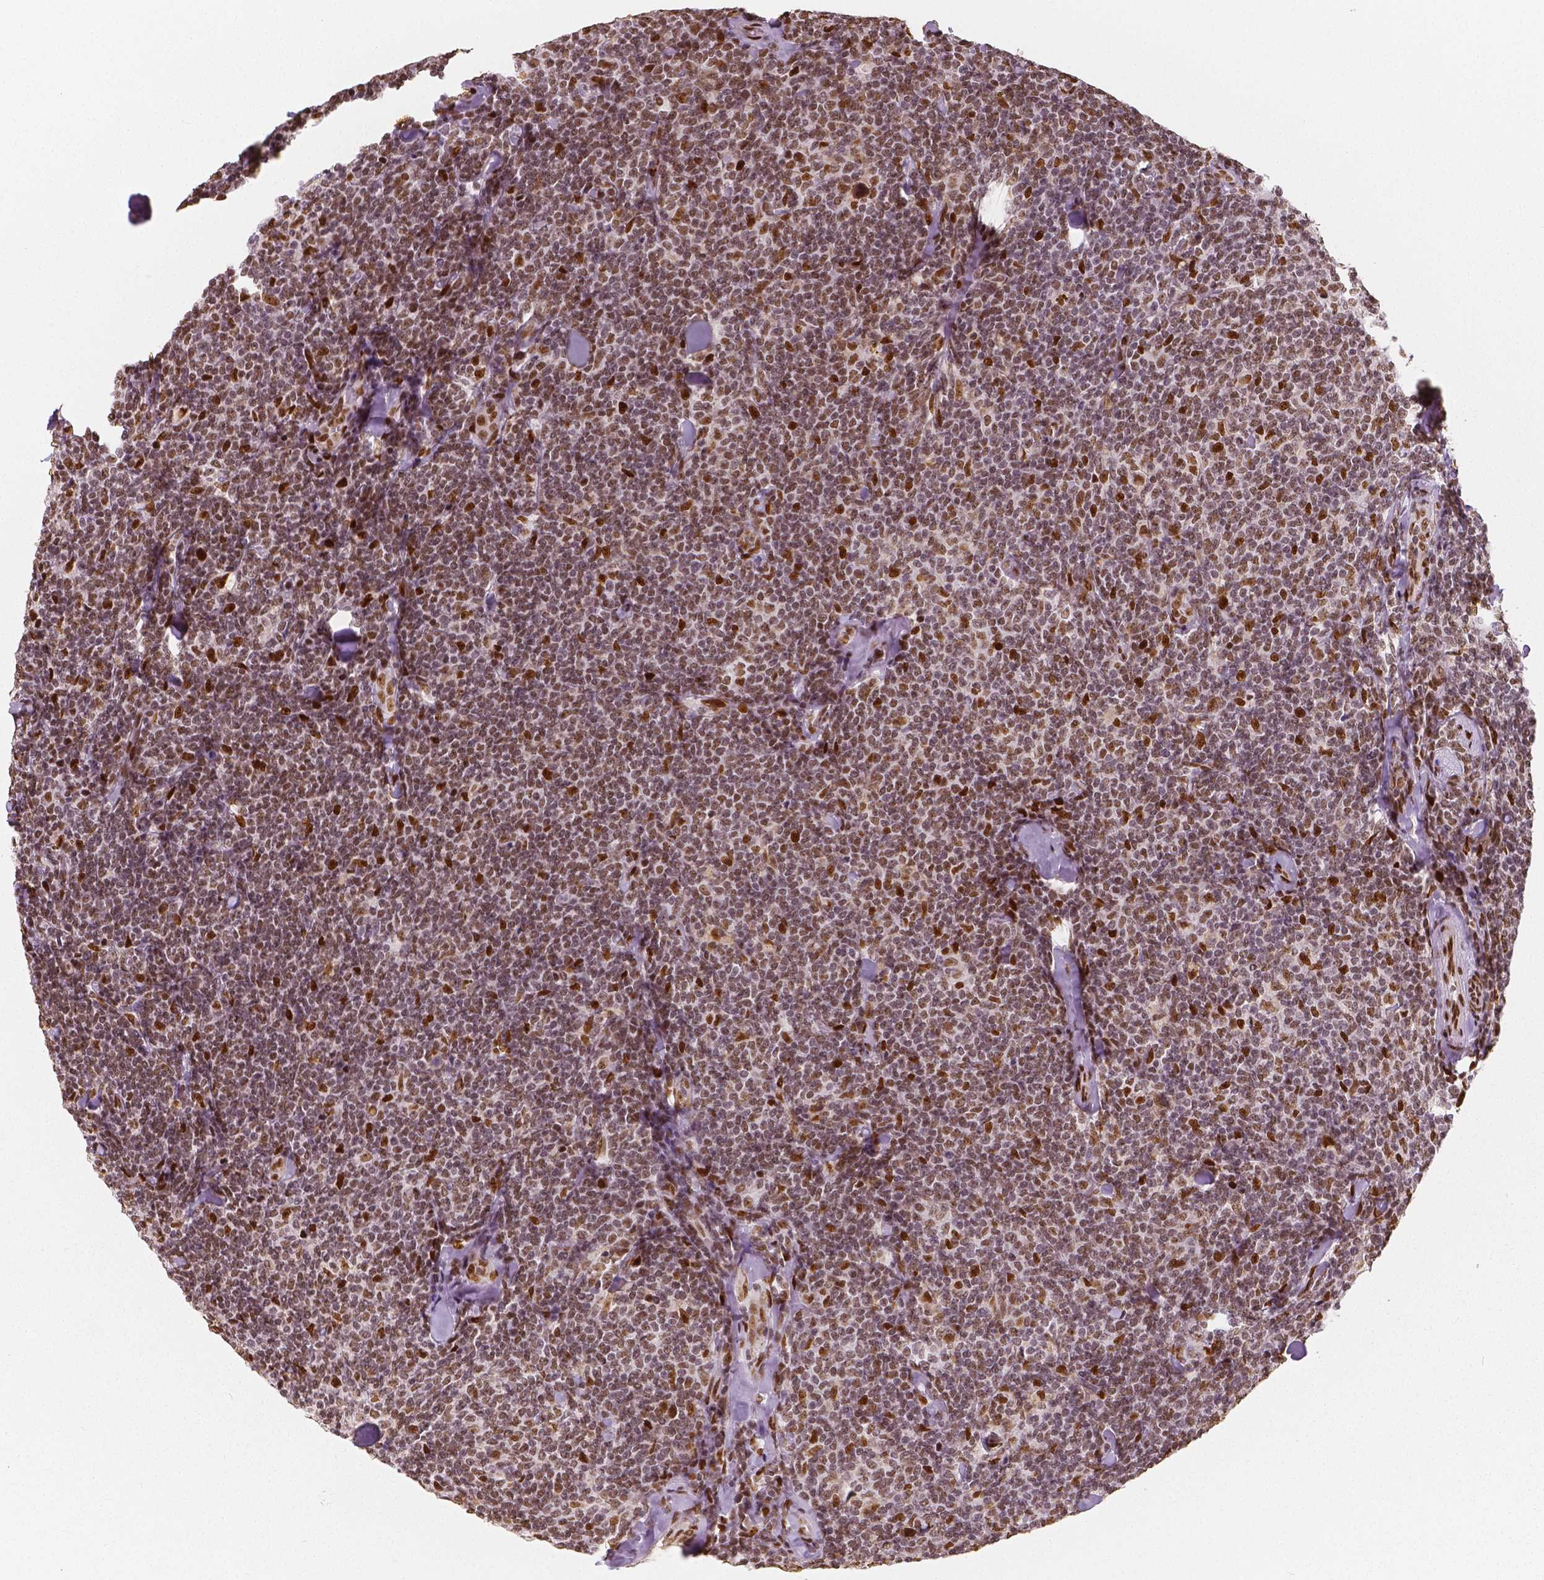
{"staining": {"intensity": "weak", "quantity": ">75%", "location": "nuclear"}, "tissue": "lymphoma", "cell_type": "Tumor cells", "image_type": "cancer", "snomed": [{"axis": "morphology", "description": "Malignant lymphoma, non-Hodgkin's type, Low grade"}, {"axis": "topography", "description": "Lymph node"}], "caption": "Immunohistochemical staining of low-grade malignant lymphoma, non-Hodgkin's type displays weak nuclear protein expression in about >75% of tumor cells. (Brightfield microscopy of DAB IHC at high magnification).", "gene": "NUCKS1", "patient": {"sex": "female", "age": 56}}